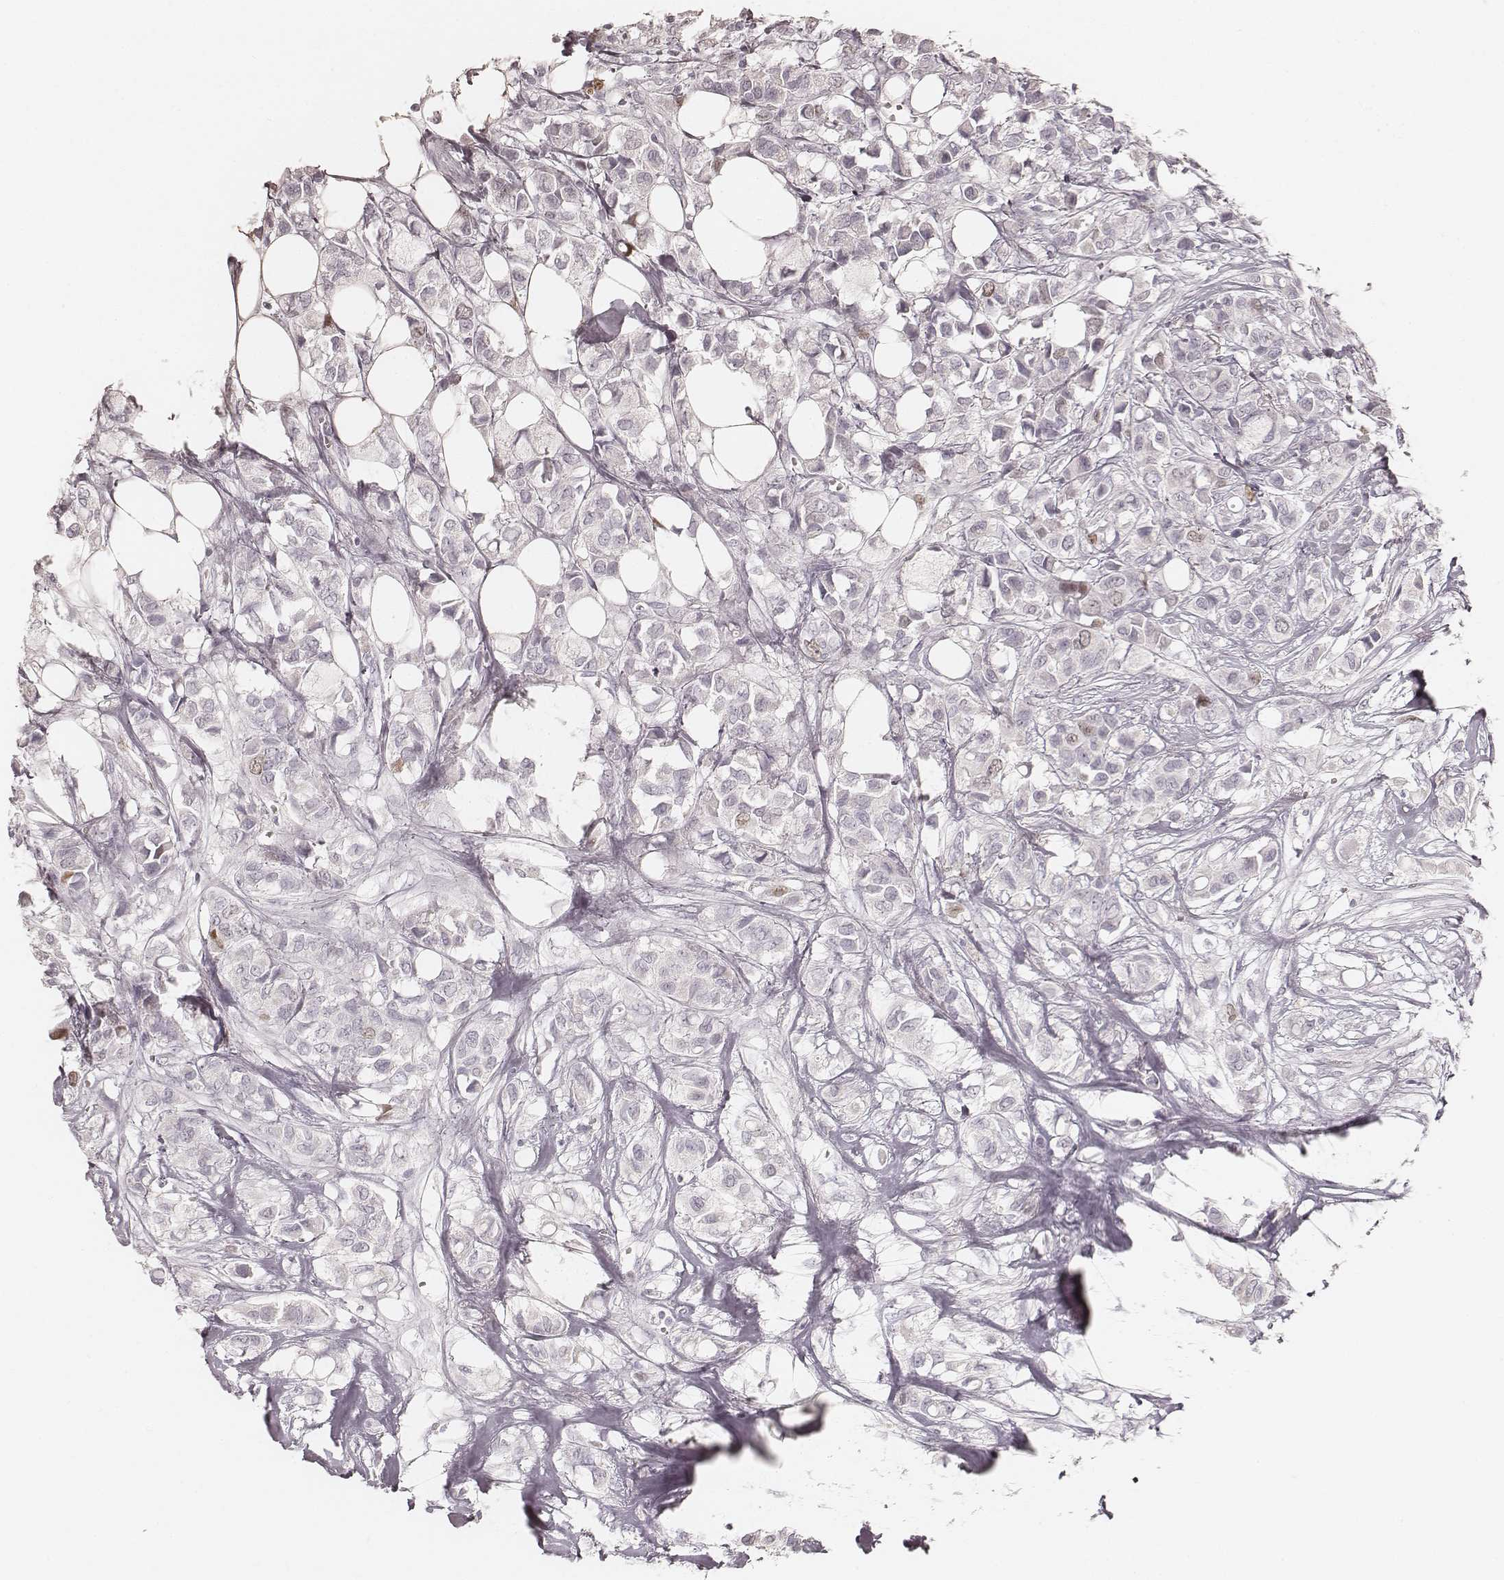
{"staining": {"intensity": "negative", "quantity": "none", "location": "none"}, "tissue": "breast cancer", "cell_type": "Tumor cells", "image_type": "cancer", "snomed": [{"axis": "morphology", "description": "Duct carcinoma"}, {"axis": "topography", "description": "Breast"}], "caption": "This micrograph is of breast infiltrating ductal carcinoma stained with immunohistochemistry to label a protein in brown with the nuclei are counter-stained blue. There is no staining in tumor cells. (Brightfield microscopy of DAB immunohistochemistry at high magnification).", "gene": "TEX37", "patient": {"sex": "female", "age": 85}}